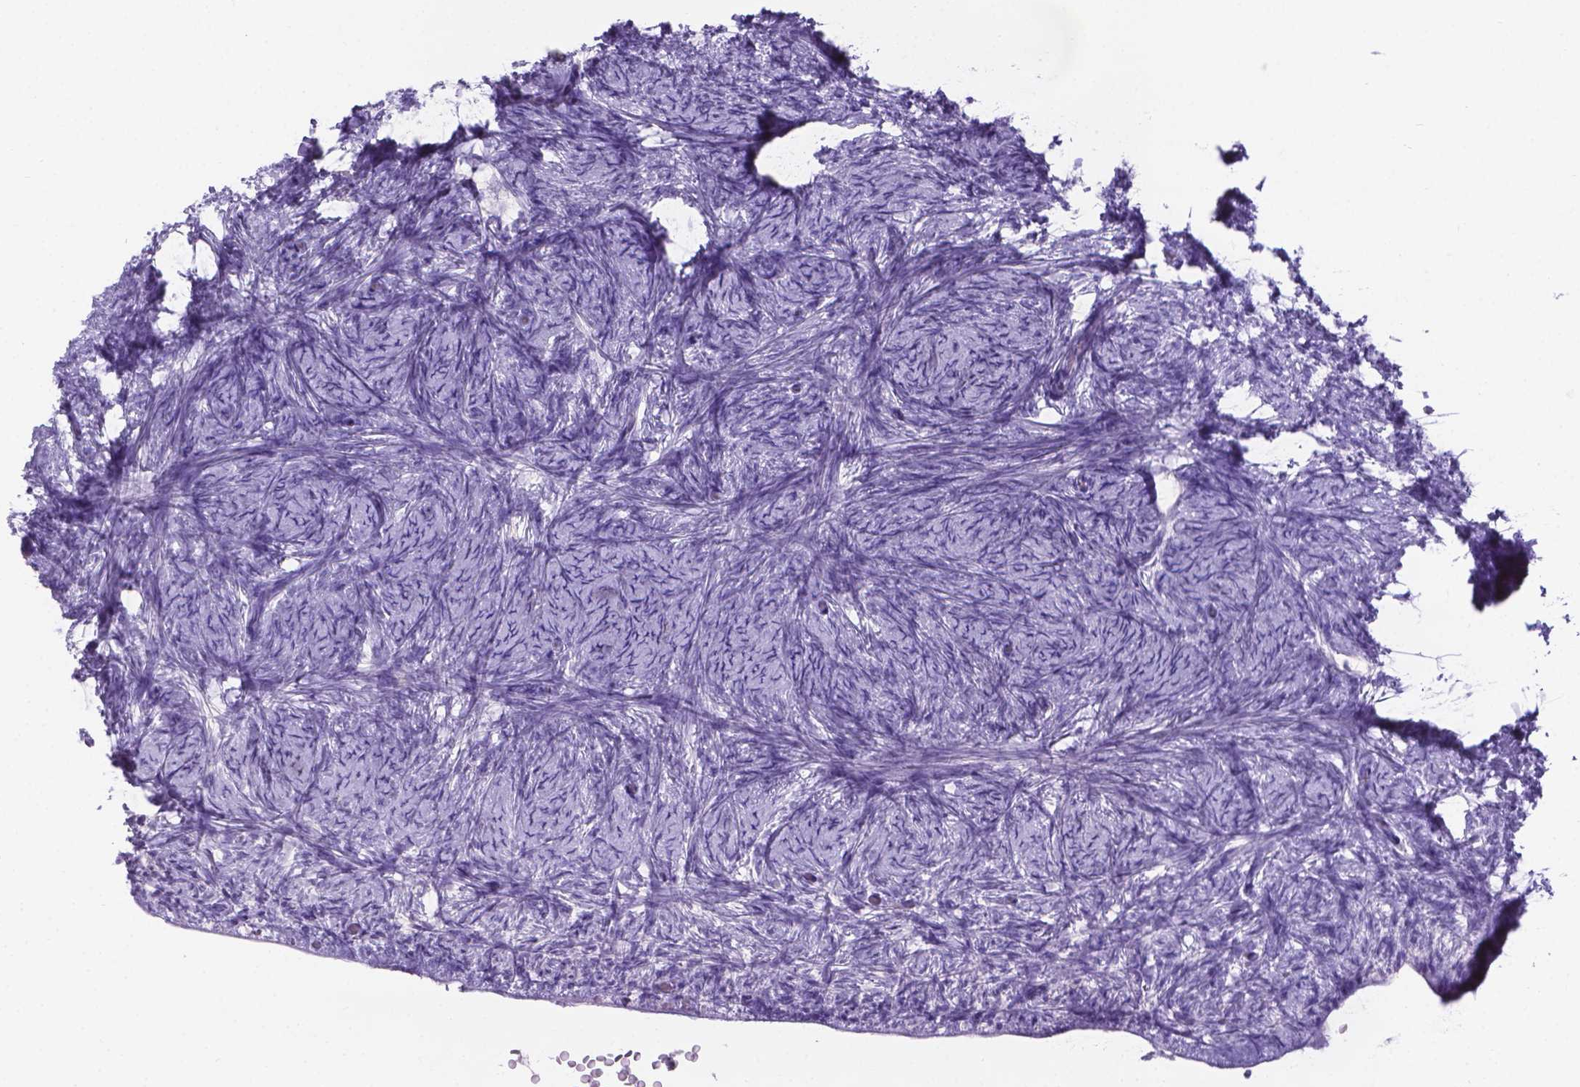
{"staining": {"intensity": "negative", "quantity": "none", "location": "none"}, "tissue": "ovary", "cell_type": "Ovarian stroma cells", "image_type": "normal", "snomed": [{"axis": "morphology", "description": "Normal tissue, NOS"}, {"axis": "topography", "description": "Ovary"}], "caption": "This is a image of immunohistochemistry (IHC) staining of benign ovary, which shows no positivity in ovarian stroma cells.", "gene": "SPAG6", "patient": {"sex": "female", "age": 34}}